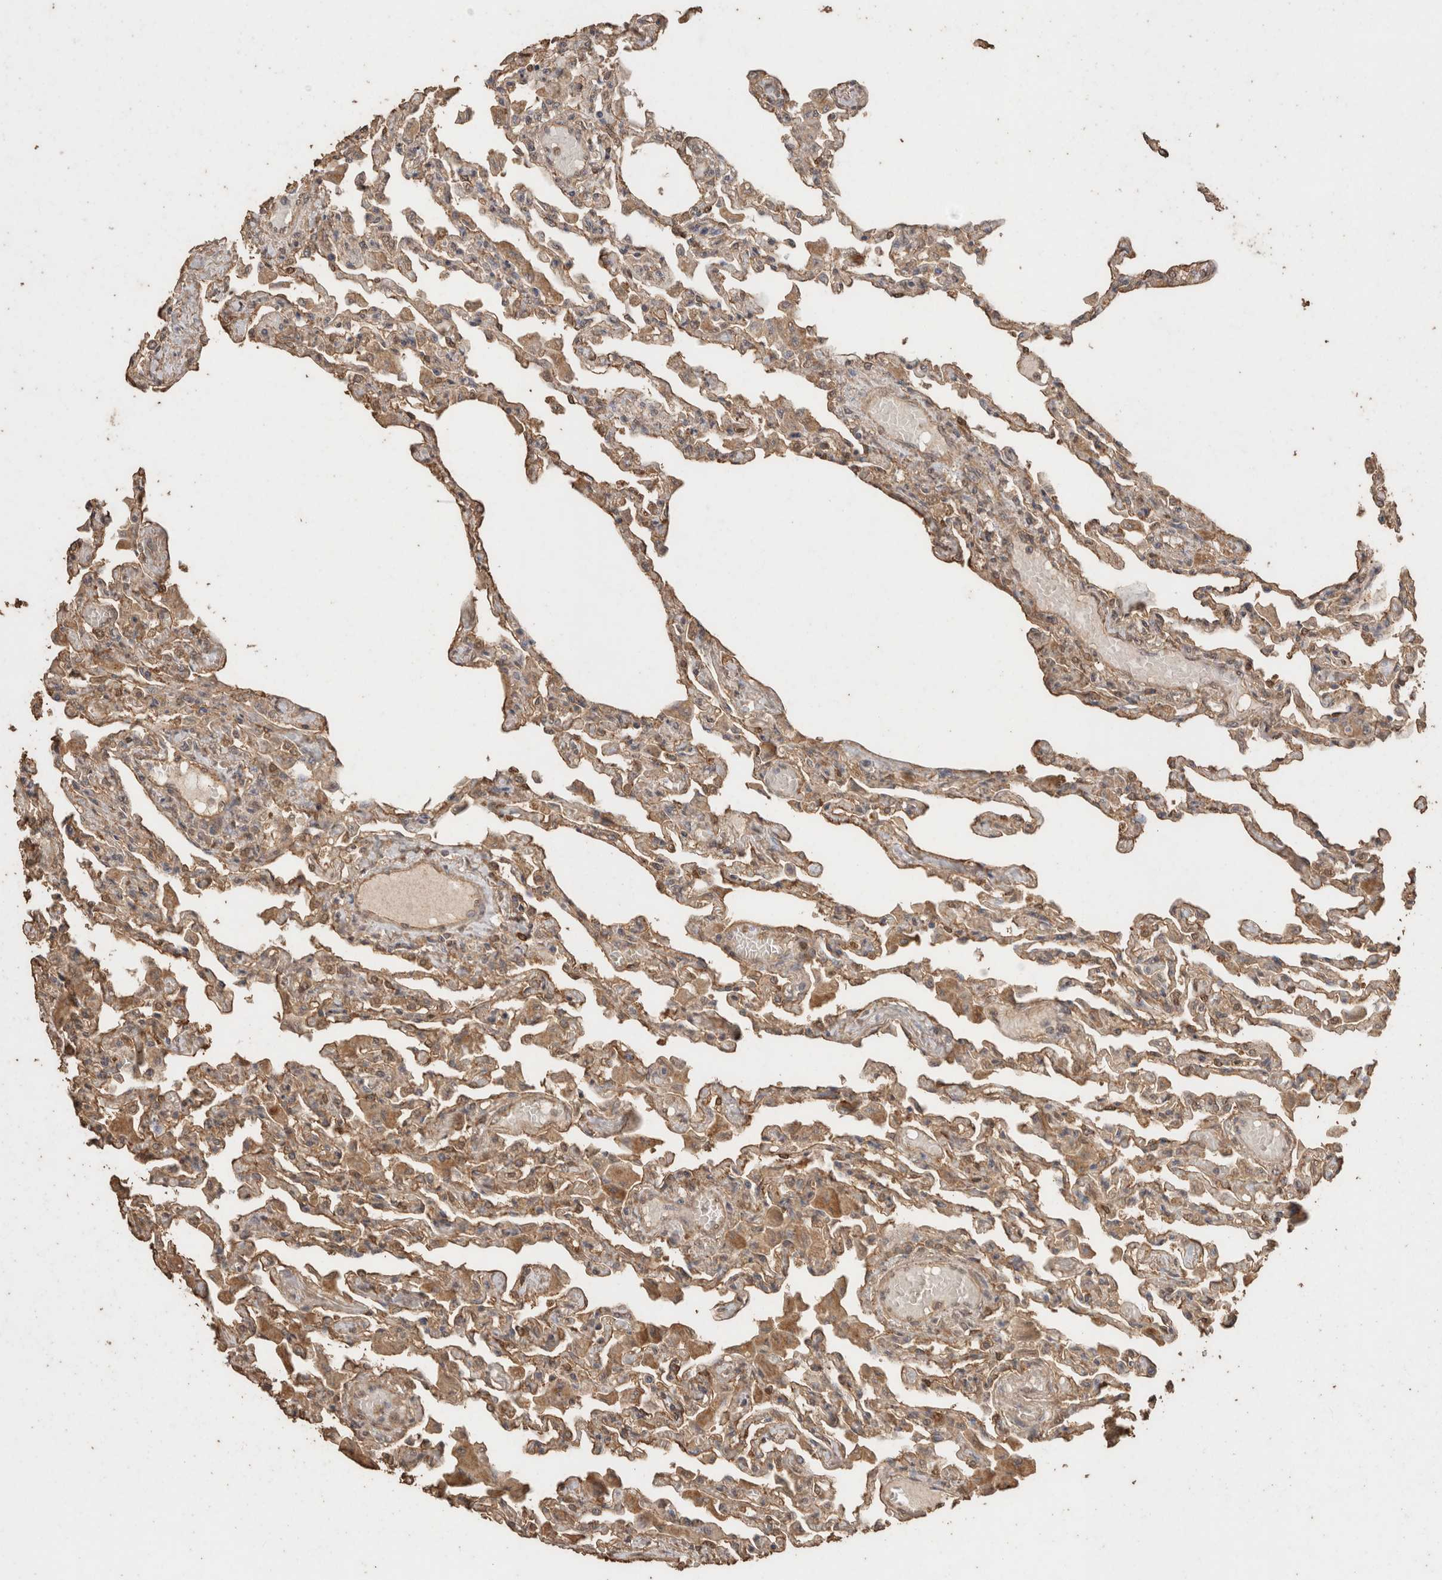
{"staining": {"intensity": "weak", "quantity": ">75%", "location": "cytoplasmic/membranous"}, "tissue": "lung", "cell_type": "Alveolar cells", "image_type": "normal", "snomed": [{"axis": "morphology", "description": "Normal tissue, NOS"}, {"axis": "topography", "description": "Bronchus"}, {"axis": "topography", "description": "Lung"}], "caption": "A low amount of weak cytoplasmic/membranous positivity is appreciated in approximately >75% of alveolar cells in unremarkable lung.", "gene": "CX3CL1", "patient": {"sex": "female", "age": 49}}